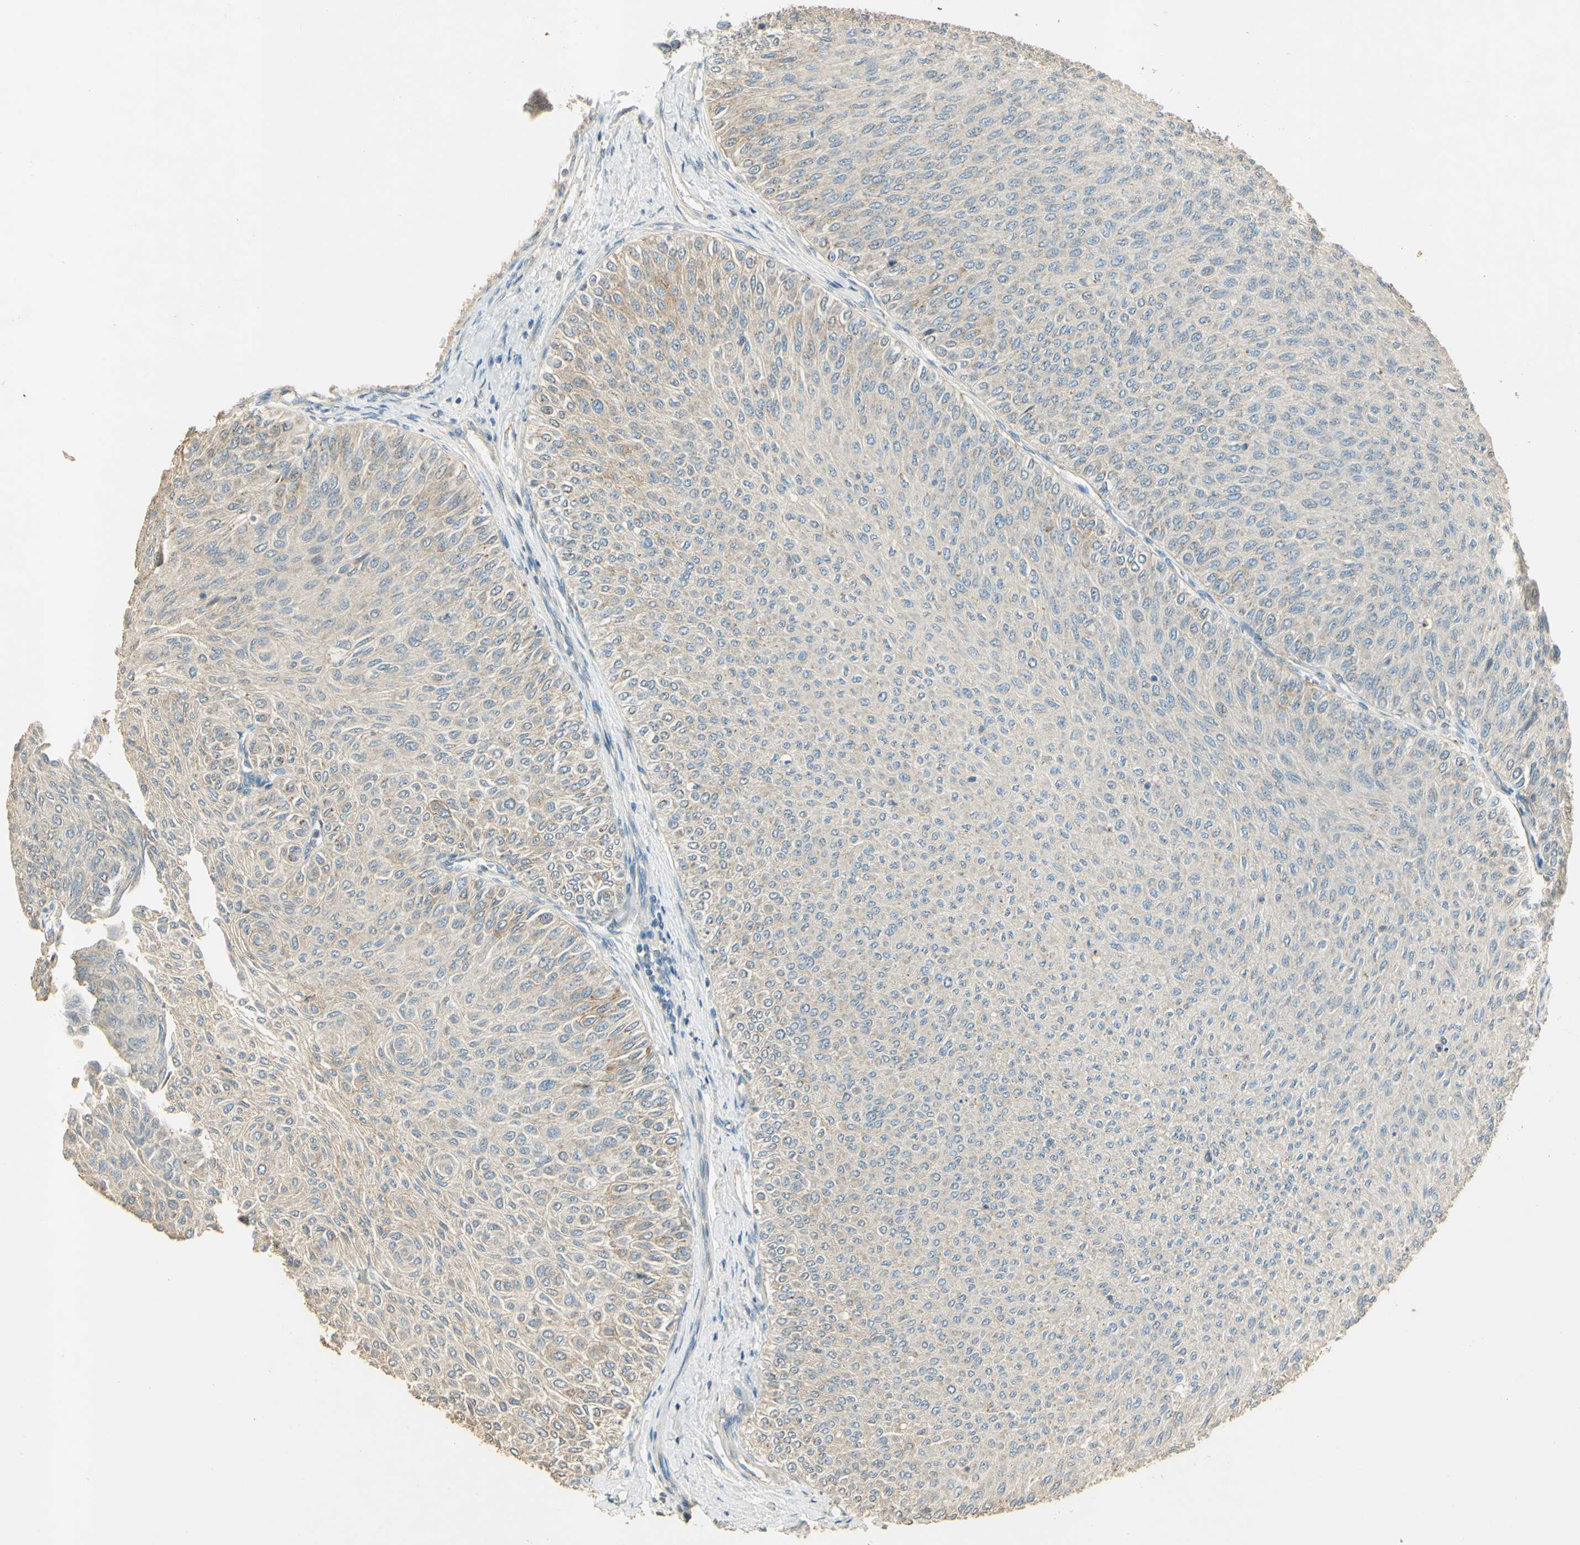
{"staining": {"intensity": "weak", "quantity": "25%-75%", "location": "cytoplasmic/membranous"}, "tissue": "urothelial cancer", "cell_type": "Tumor cells", "image_type": "cancer", "snomed": [{"axis": "morphology", "description": "Urothelial carcinoma, Low grade"}, {"axis": "topography", "description": "Urinary bladder"}], "caption": "Approximately 25%-75% of tumor cells in human urothelial cancer display weak cytoplasmic/membranous protein positivity as visualized by brown immunohistochemical staining.", "gene": "UXS1", "patient": {"sex": "male", "age": 78}}